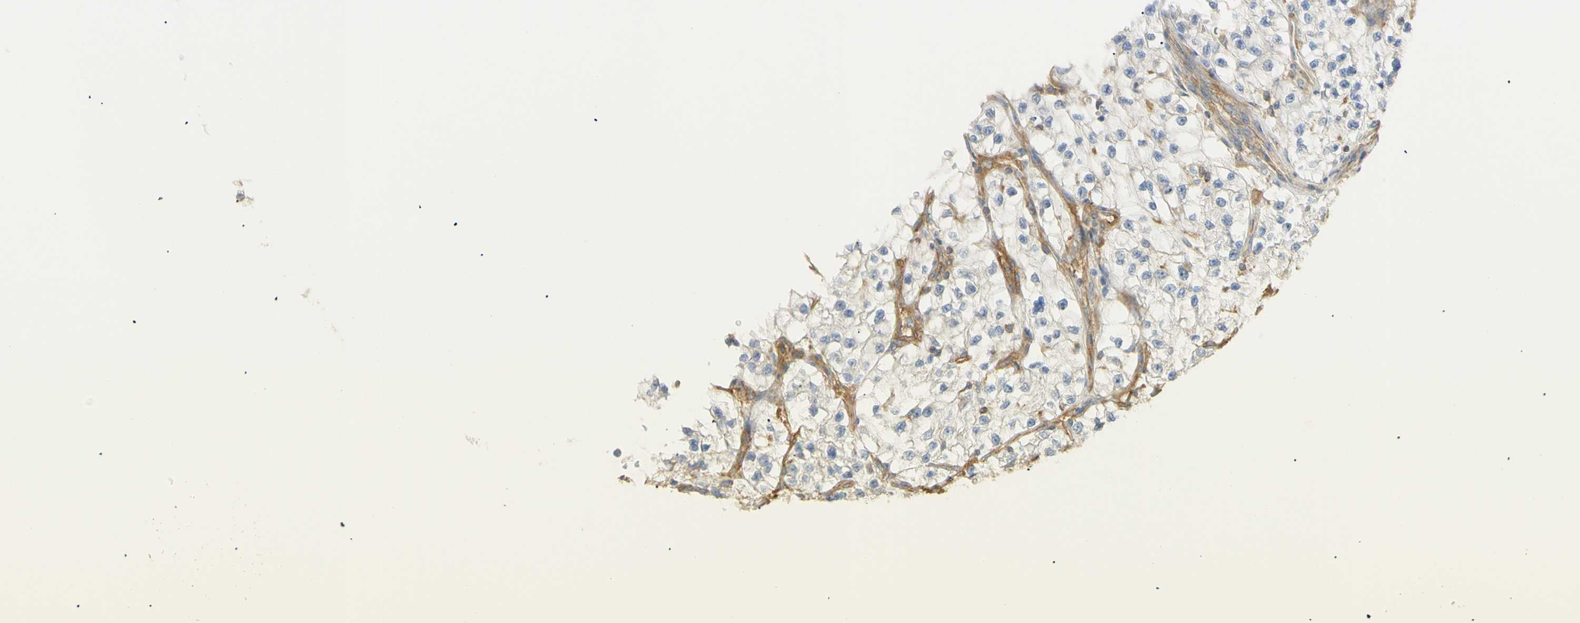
{"staining": {"intensity": "weak", "quantity": "<25%", "location": "cytoplasmic/membranous"}, "tissue": "renal cancer", "cell_type": "Tumor cells", "image_type": "cancer", "snomed": [{"axis": "morphology", "description": "Adenocarcinoma, NOS"}, {"axis": "topography", "description": "Kidney"}], "caption": "There is no significant positivity in tumor cells of adenocarcinoma (renal).", "gene": "KCNE4", "patient": {"sex": "female", "age": 57}}